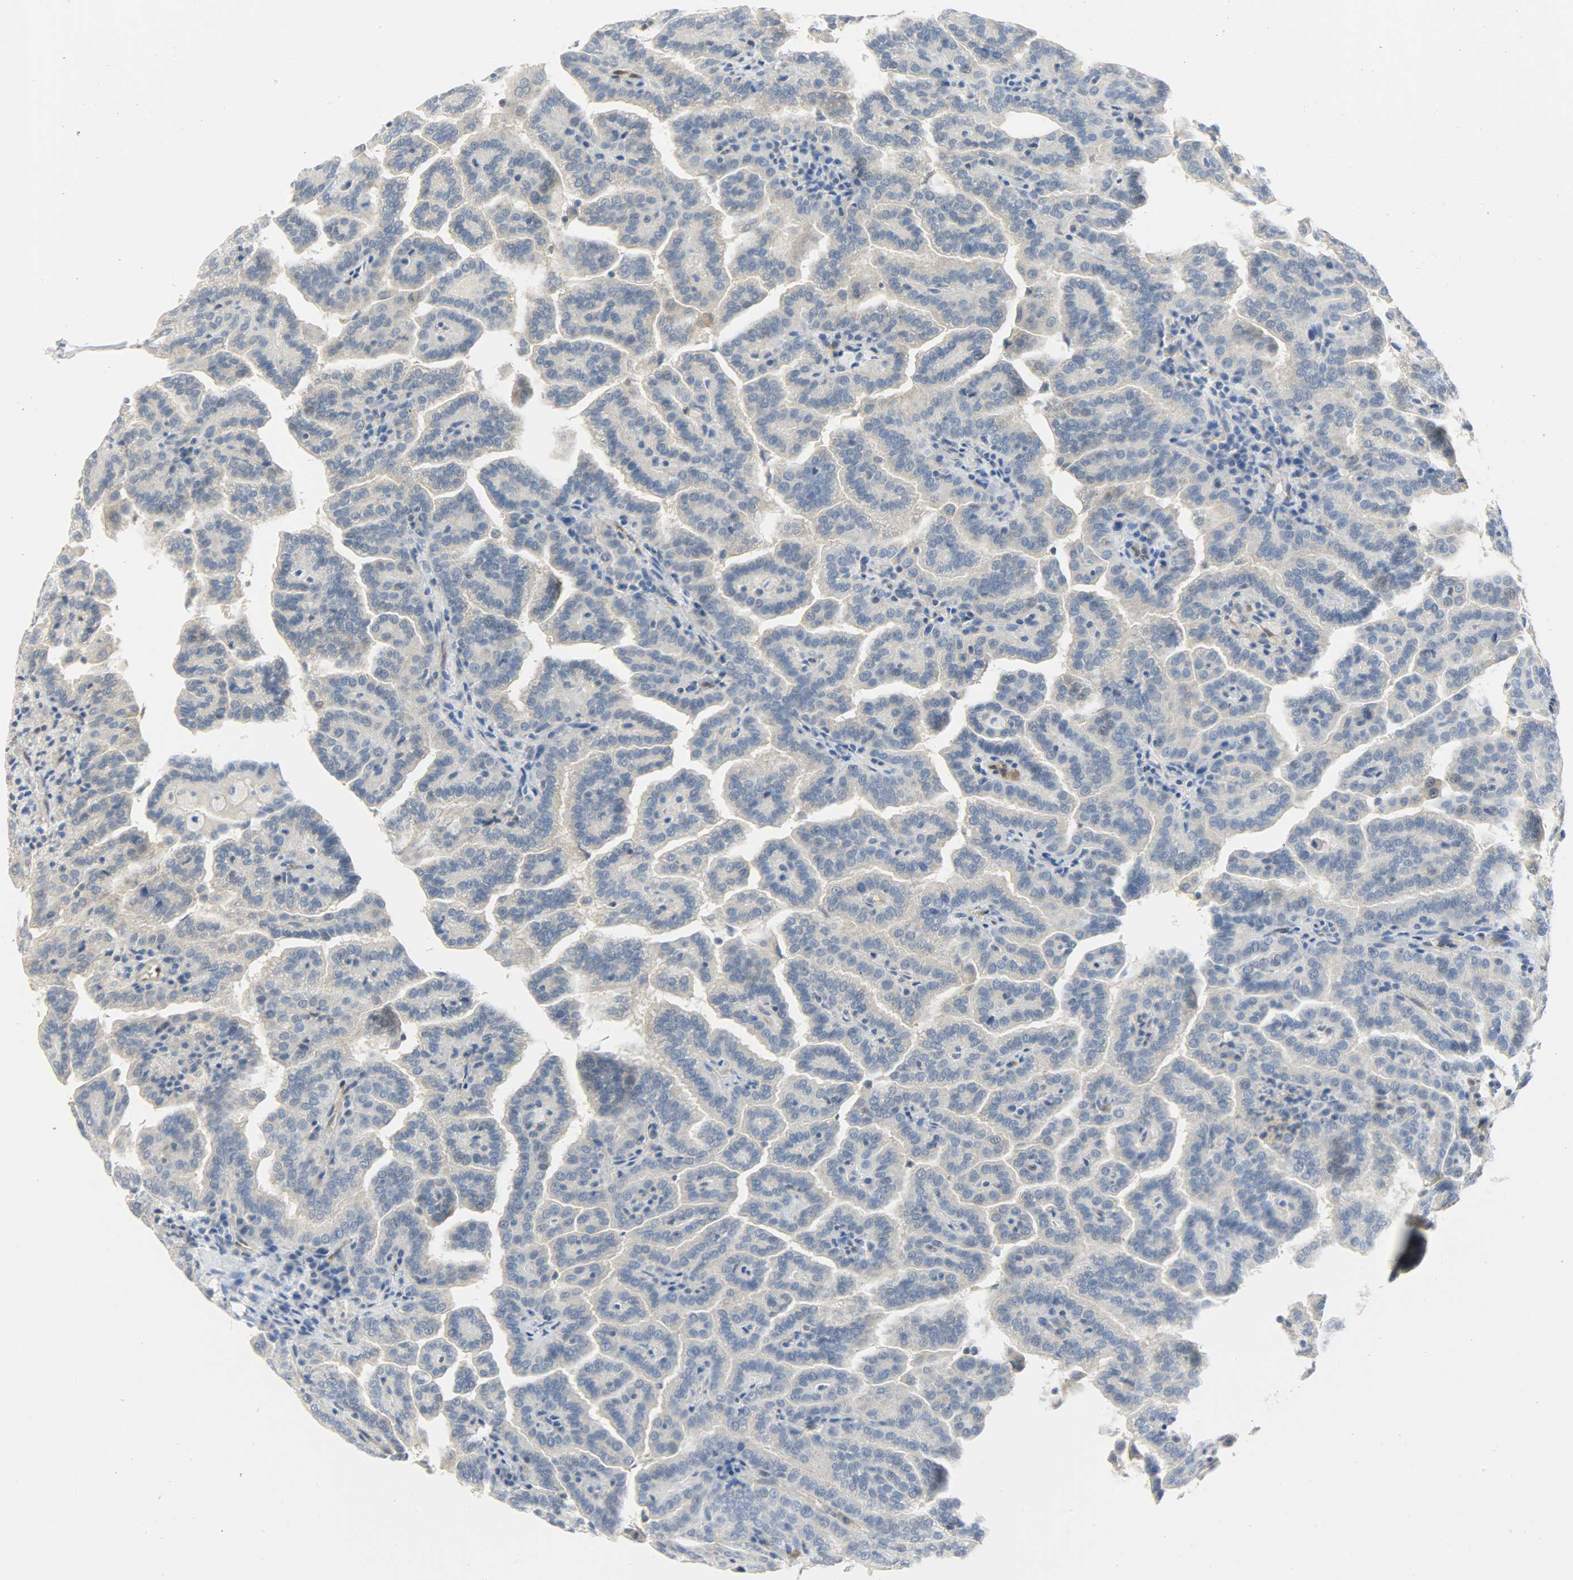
{"staining": {"intensity": "negative", "quantity": "none", "location": "none"}, "tissue": "renal cancer", "cell_type": "Tumor cells", "image_type": "cancer", "snomed": [{"axis": "morphology", "description": "Adenocarcinoma, NOS"}, {"axis": "topography", "description": "Kidney"}], "caption": "This image is of renal cancer stained with immunohistochemistry (IHC) to label a protein in brown with the nuclei are counter-stained blue. There is no staining in tumor cells.", "gene": "FKBP1A", "patient": {"sex": "male", "age": 61}}